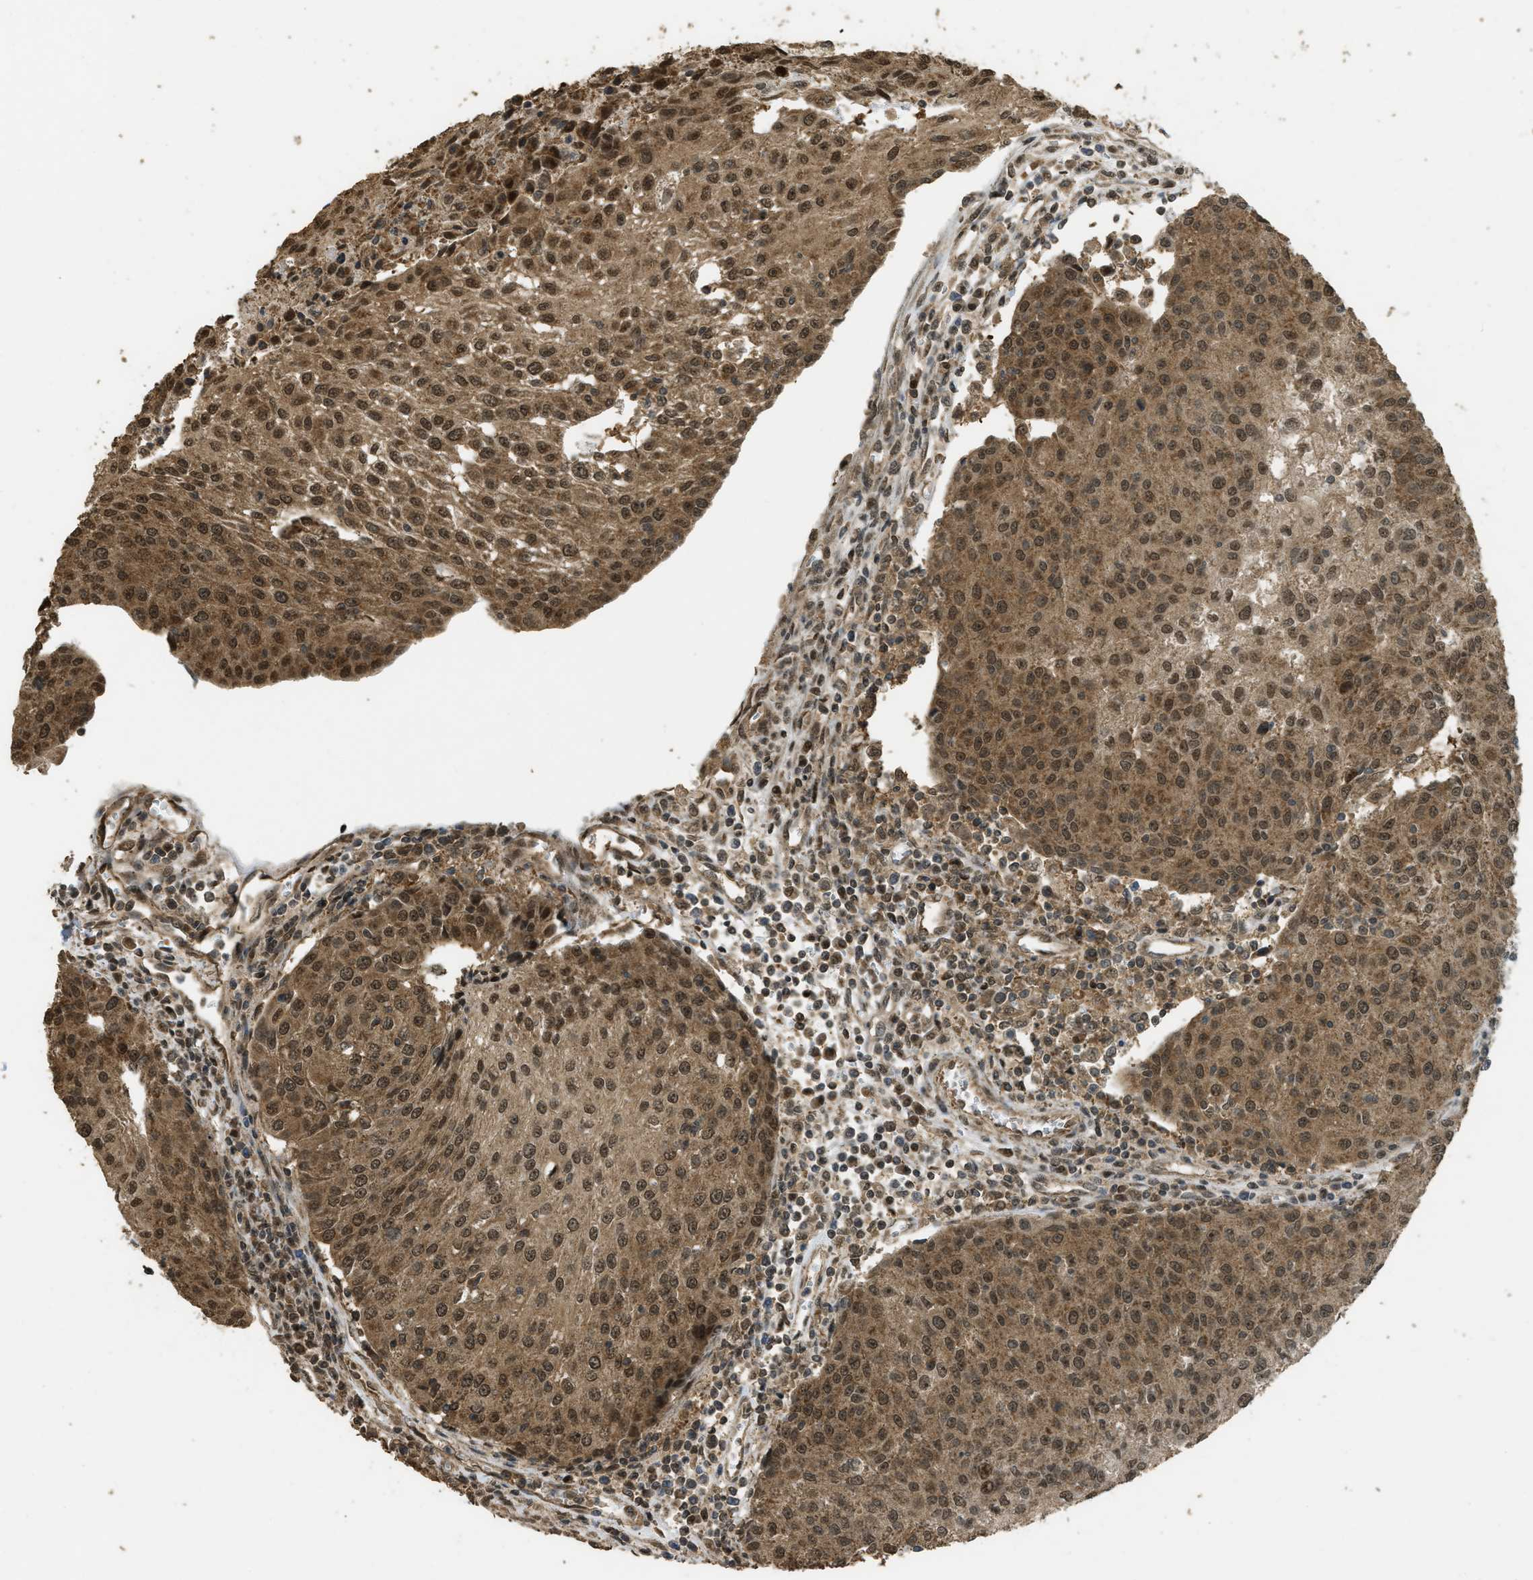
{"staining": {"intensity": "moderate", "quantity": ">75%", "location": "cytoplasmic/membranous,nuclear"}, "tissue": "urothelial cancer", "cell_type": "Tumor cells", "image_type": "cancer", "snomed": [{"axis": "morphology", "description": "Urothelial carcinoma, High grade"}, {"axis": "topography", "description": "Urinary bladder"}], "caption": "An image of human urothelial cancer stained for a protein reveals moderate cytoplasmic/membranous and nuclear brown staining in tumor cells.", "gene": "CTPS1", "patient": {"sex": "female", "age": 85}}